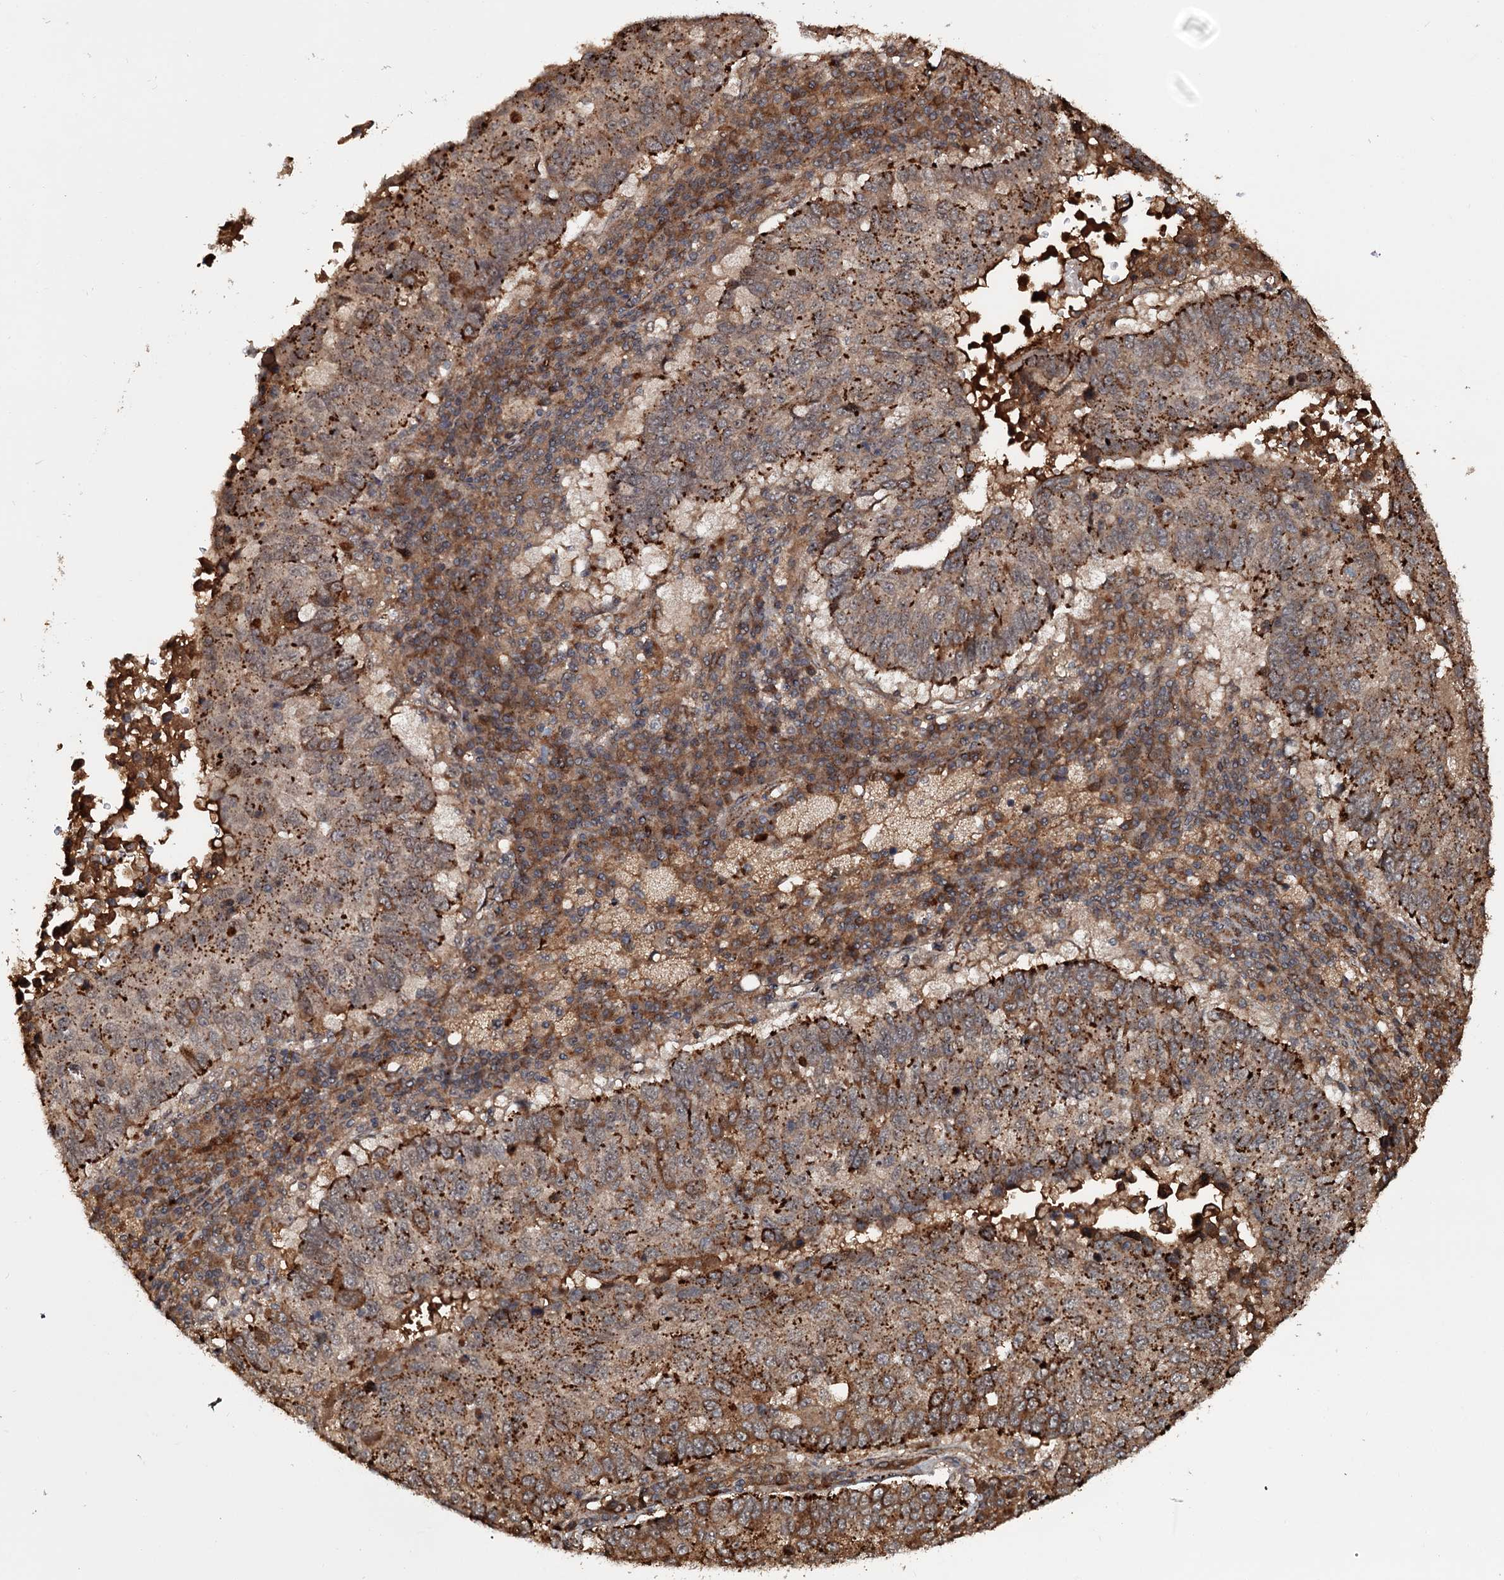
{"staining": {"intensity": "moderate", "quantity": ">75%", "location": "cytoplasmic/membranous"}, "tissue": "lung cancer", "cell_type": "Tumor cells", "image_type": "cancer", "snomed": [{"axis": "morphology", "description": "Squamous cell carcinoma, NOS"}, {"axis": "topography", "description": "Lung"}], "caption": "About >75% of tumor cells in squamous cell carcinoma (lung) exhibit moderate cytoplasmic/membranous protein positivity as visualized by brown immunohistochemical staining.", "gene": "CEP192", "patient": {"sex": "male", "age": 73}}